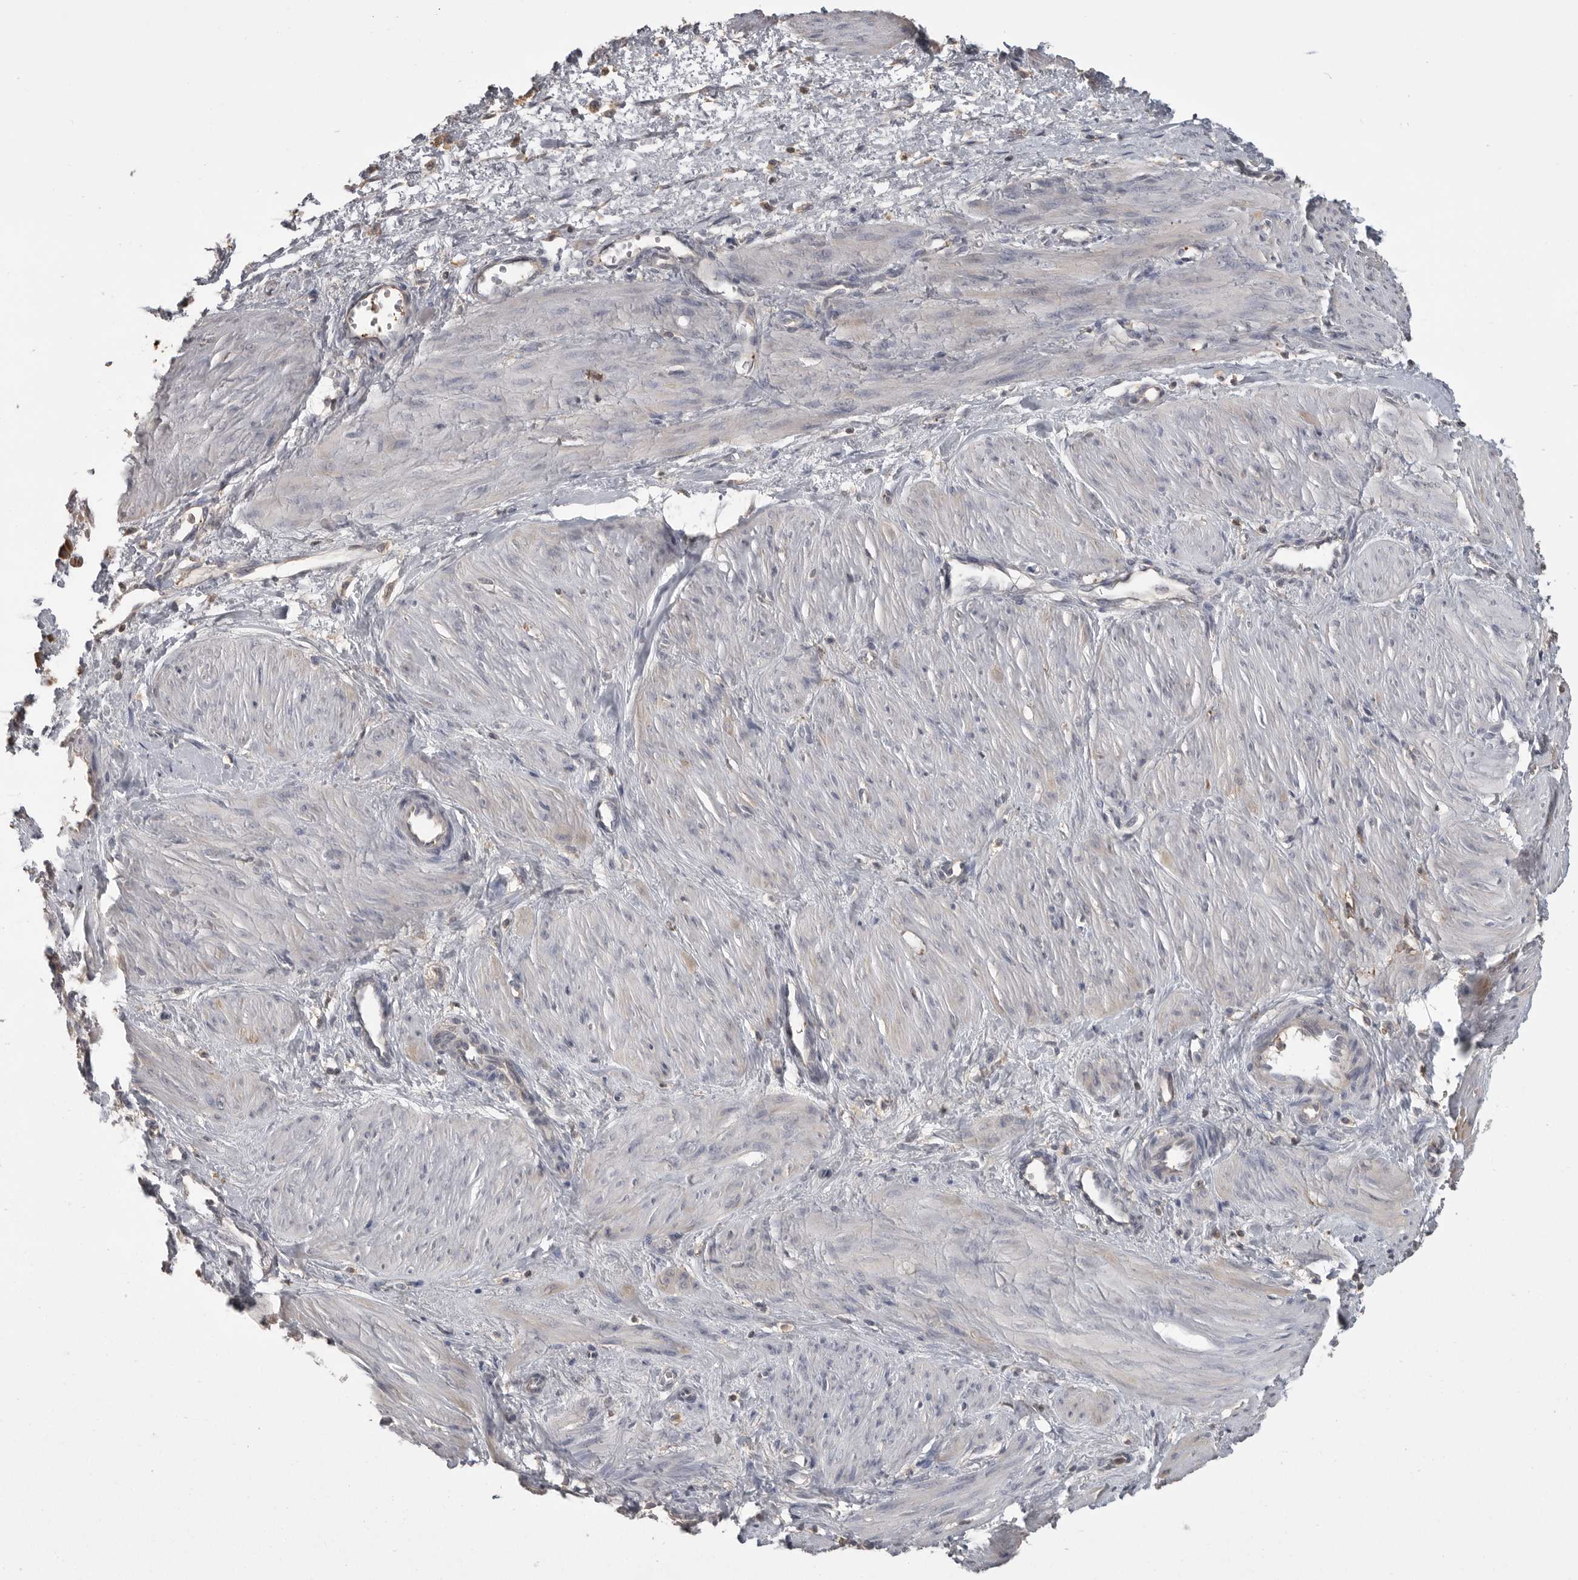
{"staining": {"intensity": "moderate", "quantity": "25%-75%", "location": "cytoplasmic/membranous"}, "tissue": "smooth muscle", "cell_type": "Smooth muscle cells", "image_type": "normal", "snomed": [{"axis": "morphology", "description": "Normal tissue, NOS"}, {"axis": "topography", "description": "Endometrium"}], "caption": "IHC staining of benign smooth muscle, which exhibits medium levels of moderate cytoplasmic/membranous staining in approximately 25%-75% of smooth muscle cells indicating moderate cytoplasmic/membranous protein positivity. The staining was performed using DAB (3,3'-diaminobenzidine) (brown) for protein detection and nuclei were counterstained in hematoxylin (blue).", "gene": "CMTM6", "patient": {"sex": "female", "age": 33}}